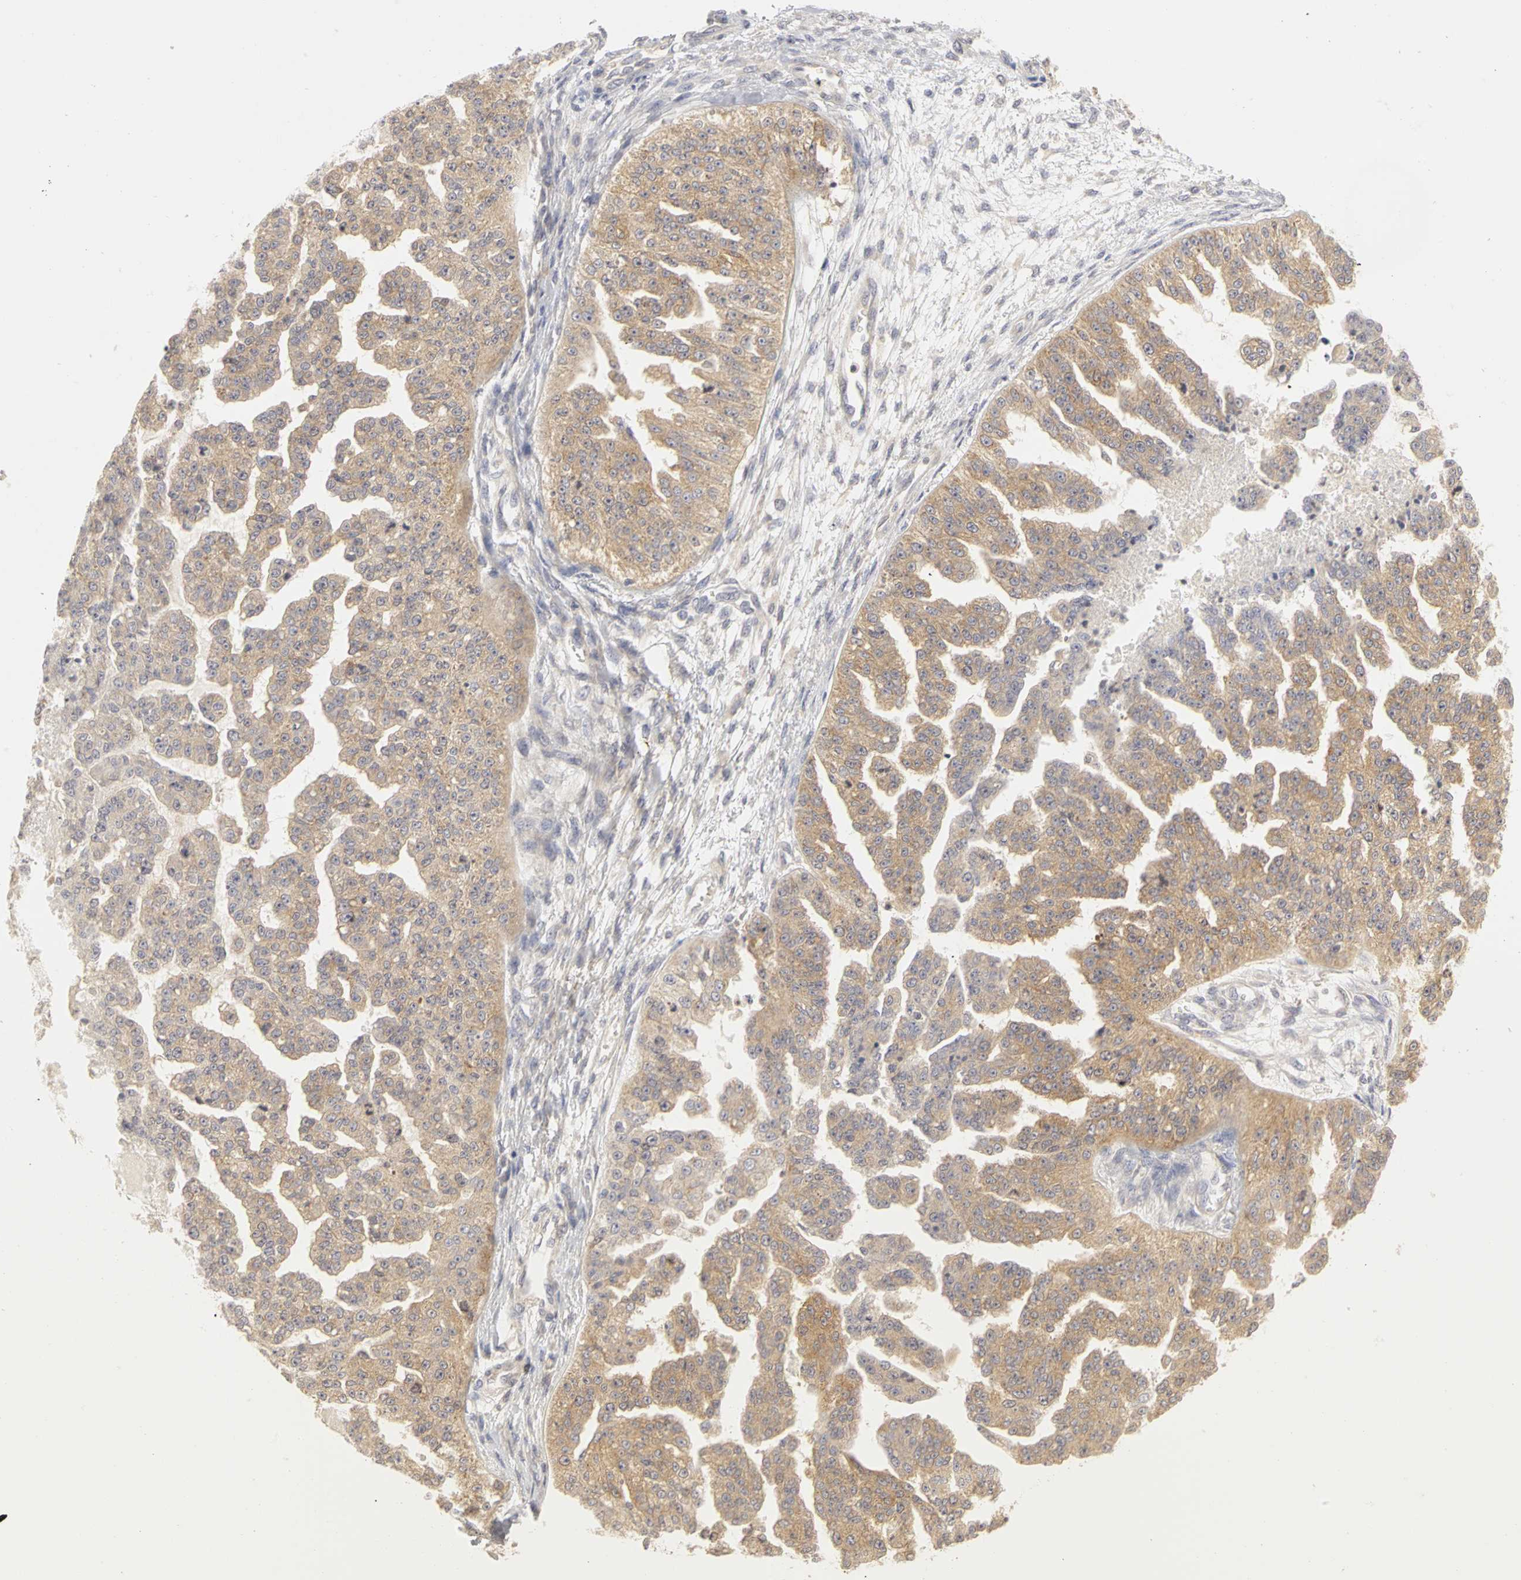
{"staining": {"intensity": "moderate", "quantity": ">75%", "location": "cytoplasmic/membranous"}, "tissue": "ovarian cancer", "cell_type": "Tumor cells", "image_type": "cancer", "snomed": [{"axis": "morphology", "description": "Cystadenocarcinoma, serous, NOS"}, {"axis": "topography", "description": "Ovary"}], "caption": "Tumor cells reveal moderate cytoplasmic/membranous positivity in approximately >75% of cells in ovarian cancer (serous cystadenocarcinoma). (DAB = brown stain, brightfield microscopy at high magnification).", "gene": "IRAK1", "patient": {"sex": "female", "age": 58}}